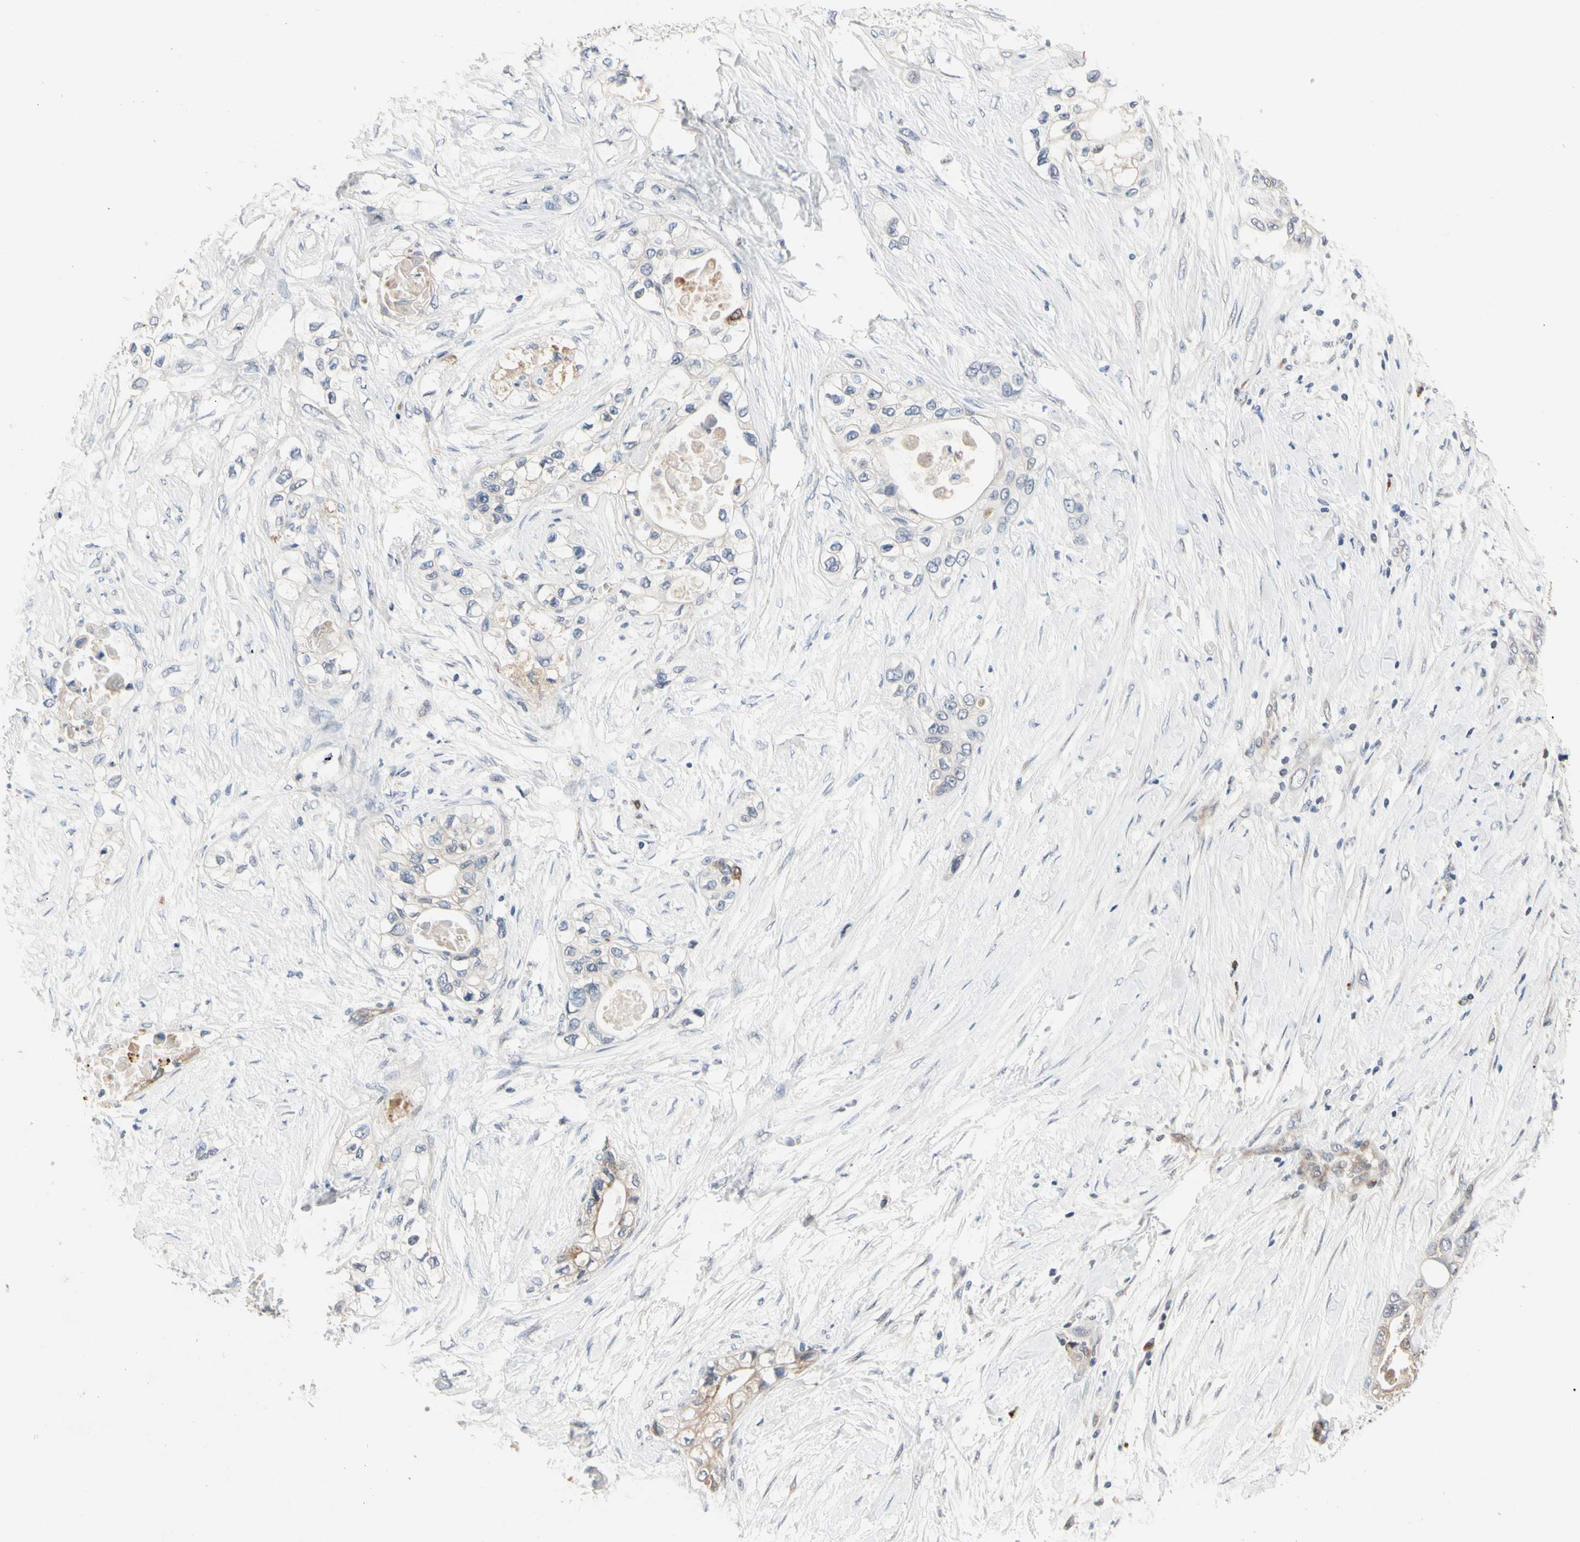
{"staining": {"intensity": "weak", "quantity": "<25%", "location": "cytoplasmic/membranous"}, "tissue": "pancreatic cancer", "cell_type": "Tumor cells", "image_type": "cancer", "snomed": [{"axis": "morphology", "description": "Adenocarcinoma, NOS"}, {"axis": "topography", "description": "Pancreas"}], "caption": "IHC of pancreatic cancer exhibits no staining in tumor cells.", "gene": "HMGCR", "patient": {"sex": "female", "age": 70}}